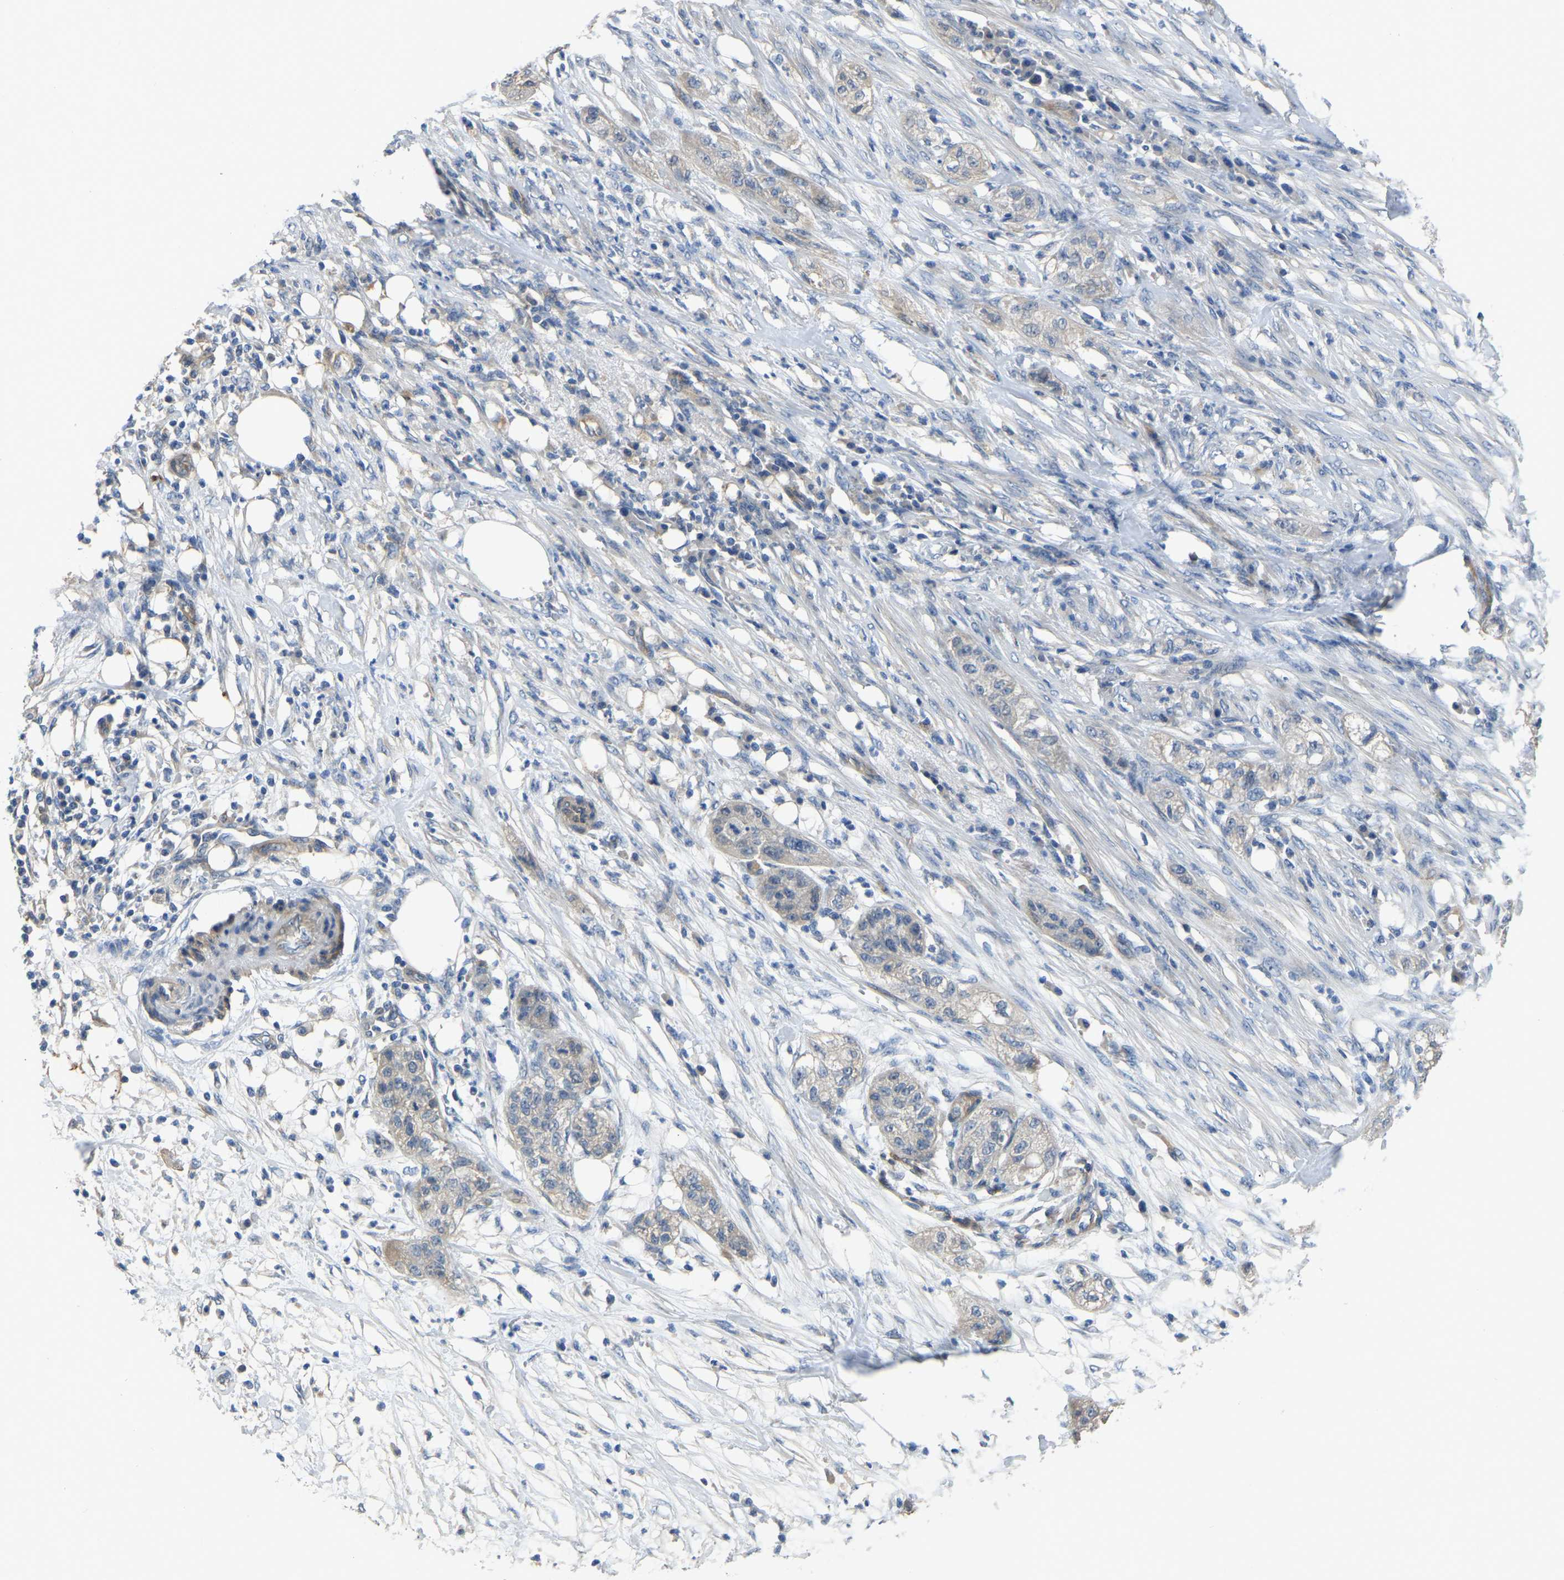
{"staining": {"intensity": "negative", "quantity": "none", "location": "none"}, "tissue": "pancreatic cancer", "cell_type": "Tumor cells", "image_type": "cancer", "snomed": [{"axis": "morphology", "description": "Adenocarcinoma, NOS"}, {"axis": "topography", "description": "Pancreas"}], "caption": "Tumor cells are negative for brown protein staining in pancreatic cancer. The staining was performed using DAB to visualize the protein expression in brown, while the nuclei were stained in blue with hematoxylin (Magnification: 20x).", "gene": "HIGD2B", "patient": {"sex": "female", "age": 78}}